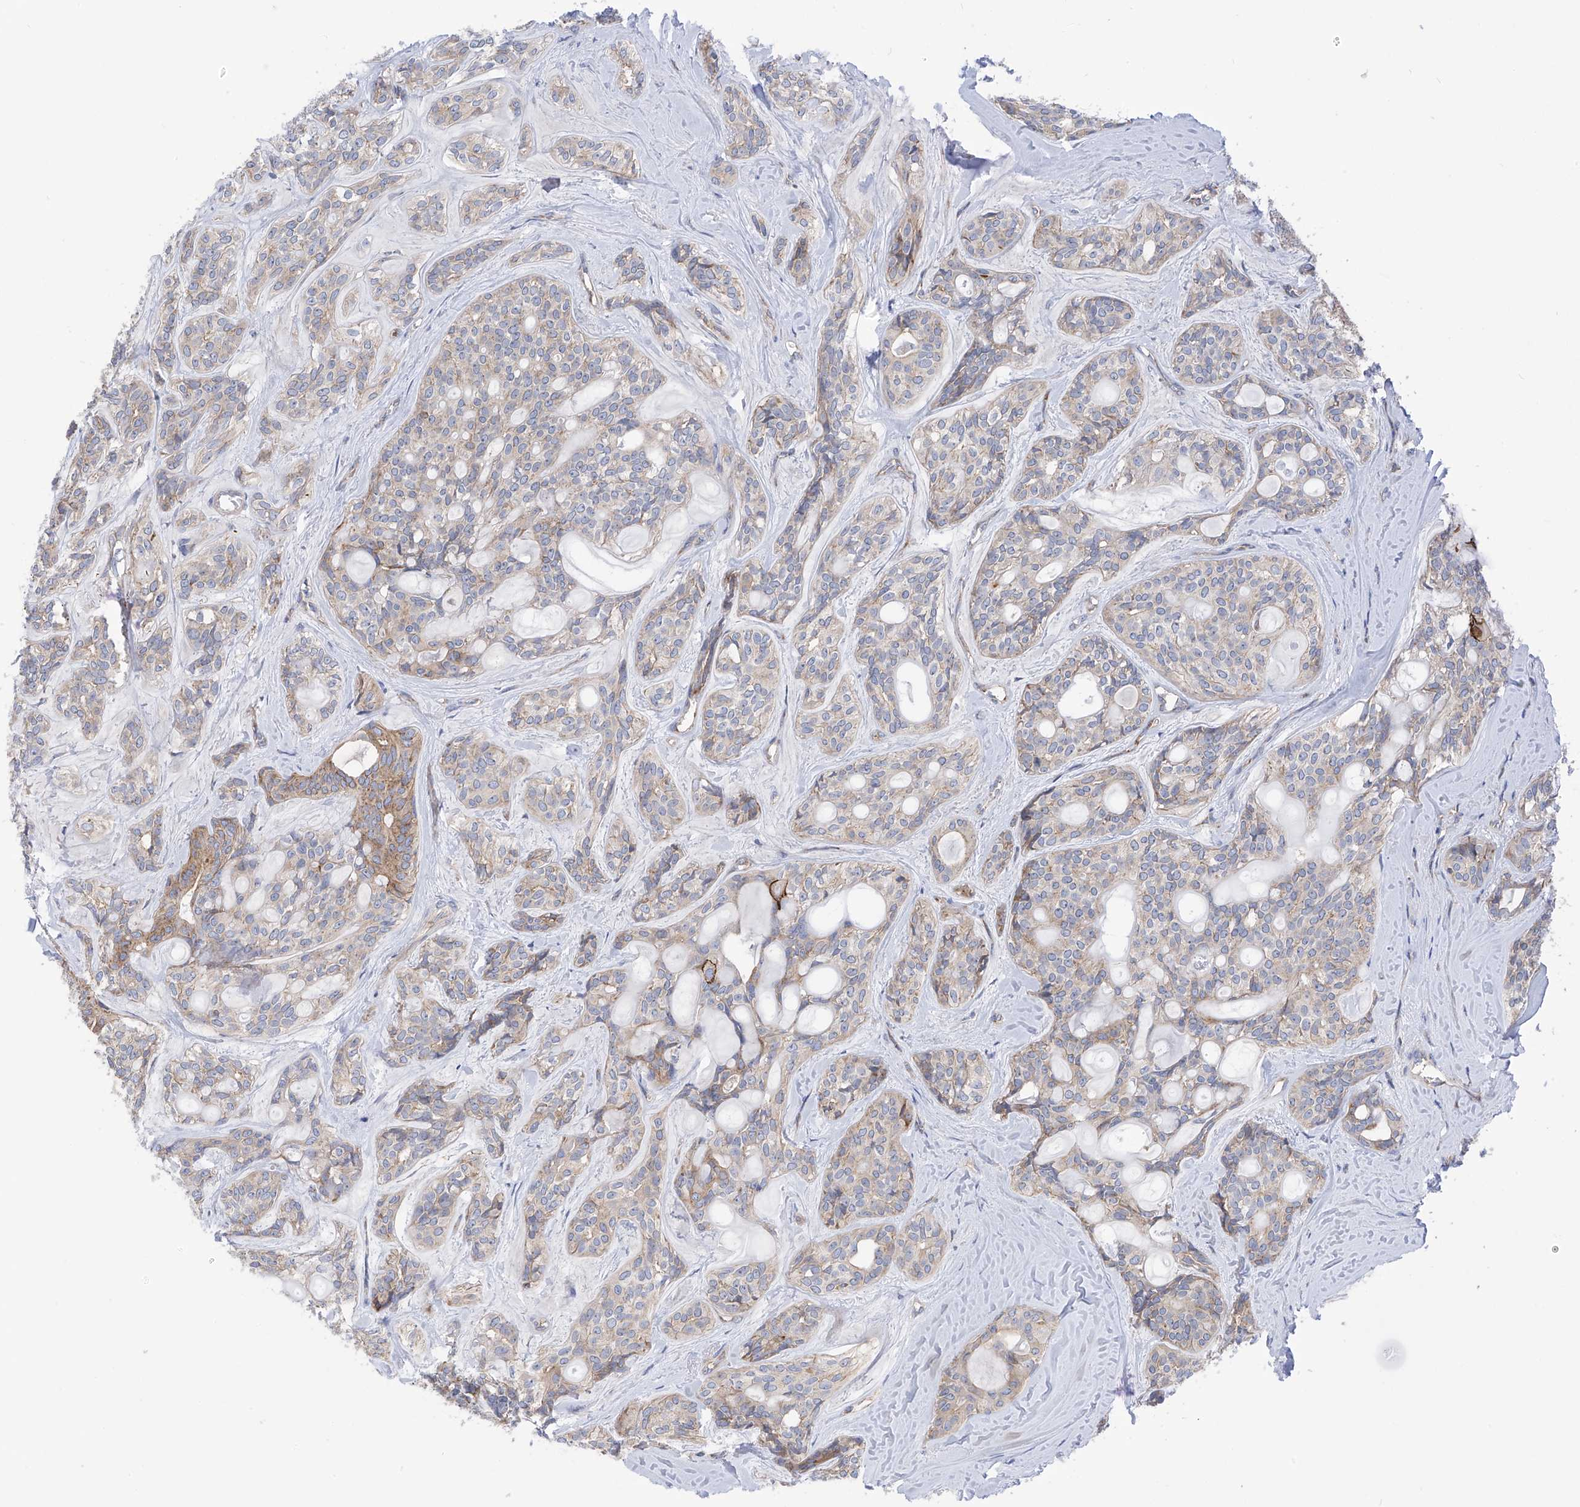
{"staining": {"intensity": "moderate", "quantity": "<25%", "location": "cytoplasmic/membranous"}, "tissue": "head and neck cancer", "cell_type": "Tumor cells", "image_type": "cancer", "snomed": [{"axis": "morphology", "description": "Adenocarcinoma, NOS"}, {"axis": "topography", "description": "Head-Neck"}], "caption": "Immunohistochemical staining of adenocarcinoma (head and neck) shows low levels of moderate cytoplasmic/membranous positivity in approximately <25% of tumor cells.", "gene": "P2RX7", "patient": {"sex": "male", "age": 66}}